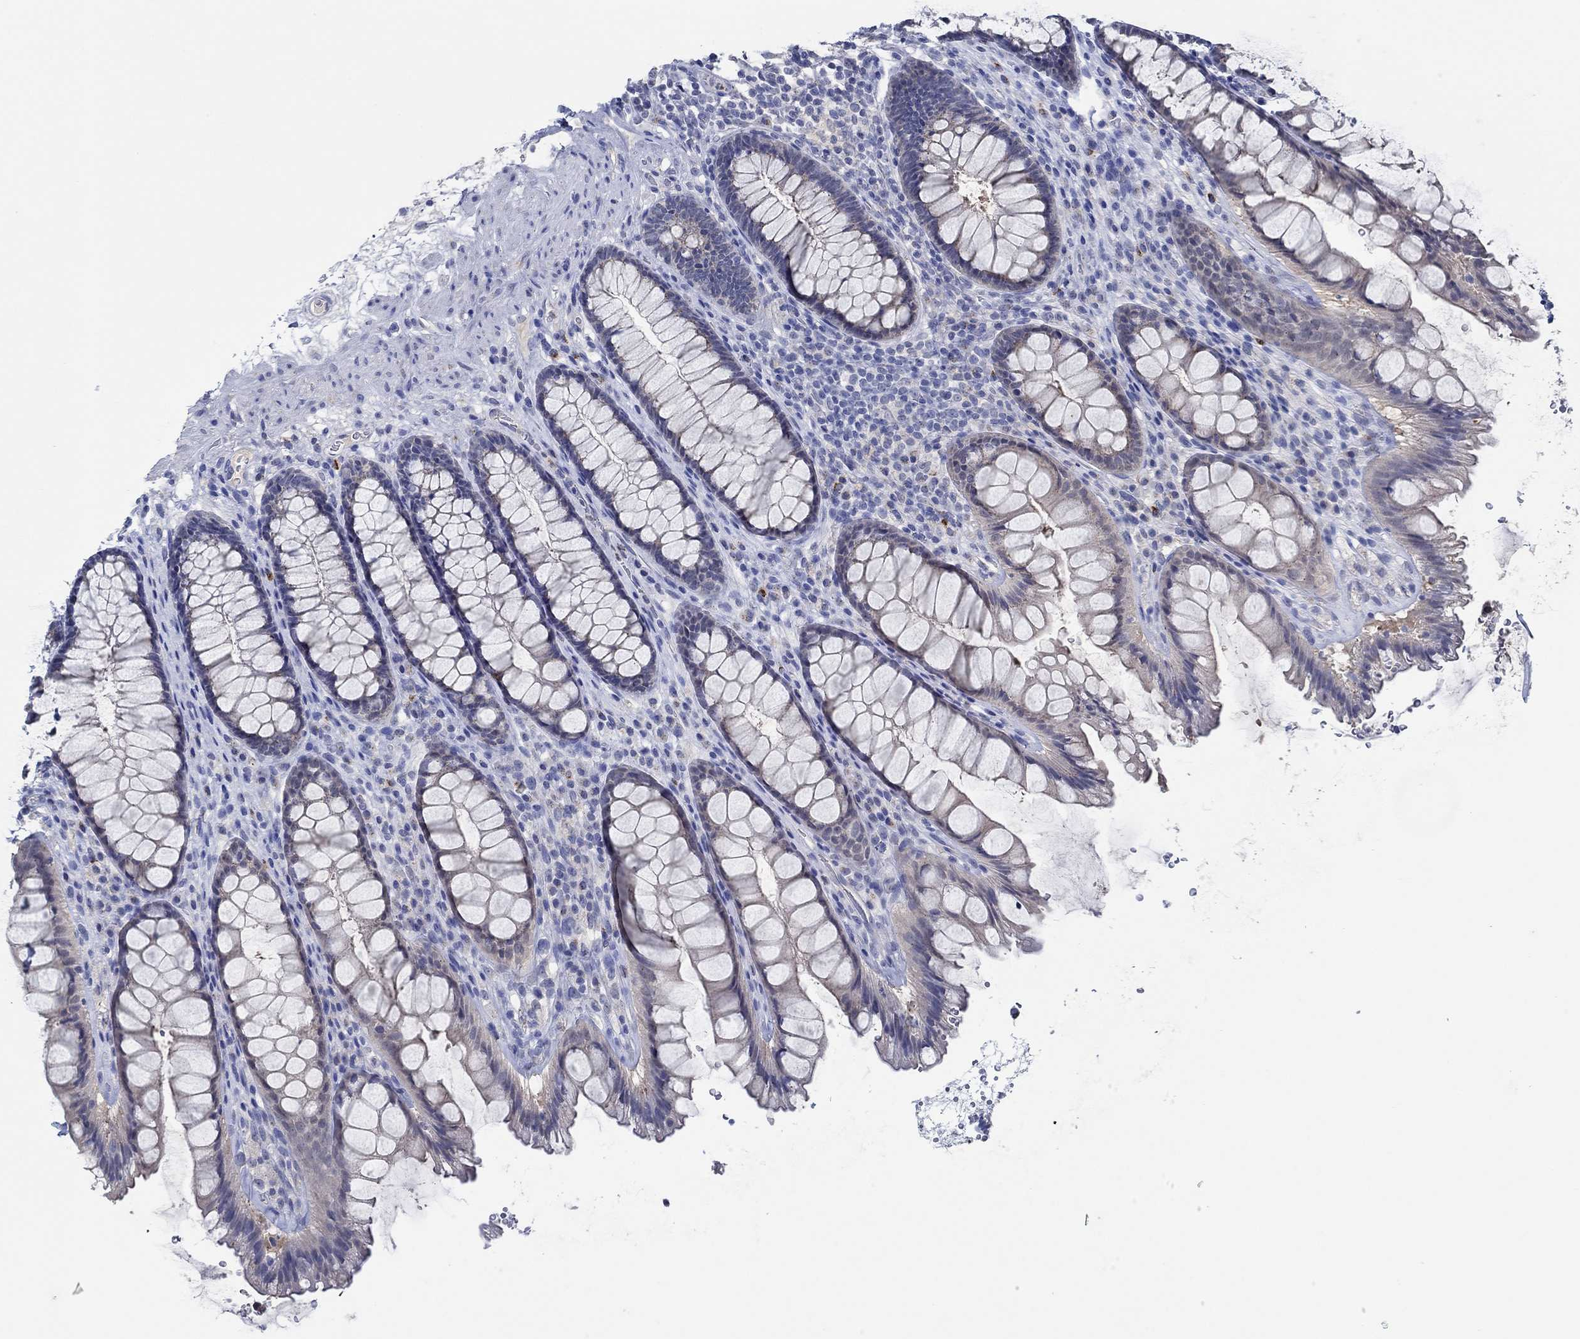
{"staining": {"intensity": "moderate", "quantity": "<25%", "location": "cytoplasmic/membranous"}, "tissue": "rectum", "cell_type": "Glandular cells", "image_type": "normal", "snomed": [{"axis": "morphology", "description": "Normal tissue, NOS"}, {"axis": "topography", "description": "Rectum"}], "caption": "Immunohistochemistry (DAB) staining of unremarkable rectum exhibits moderate cytoplasmic/membranous protein expression in approximately <25% of glandular cells. (Stains: DAB in brown, nuclei in blue, Microscopy: brightfield microscopy at high magnification).", "gene": "CPM", "patient": {"sex": "male", "age": 72}}